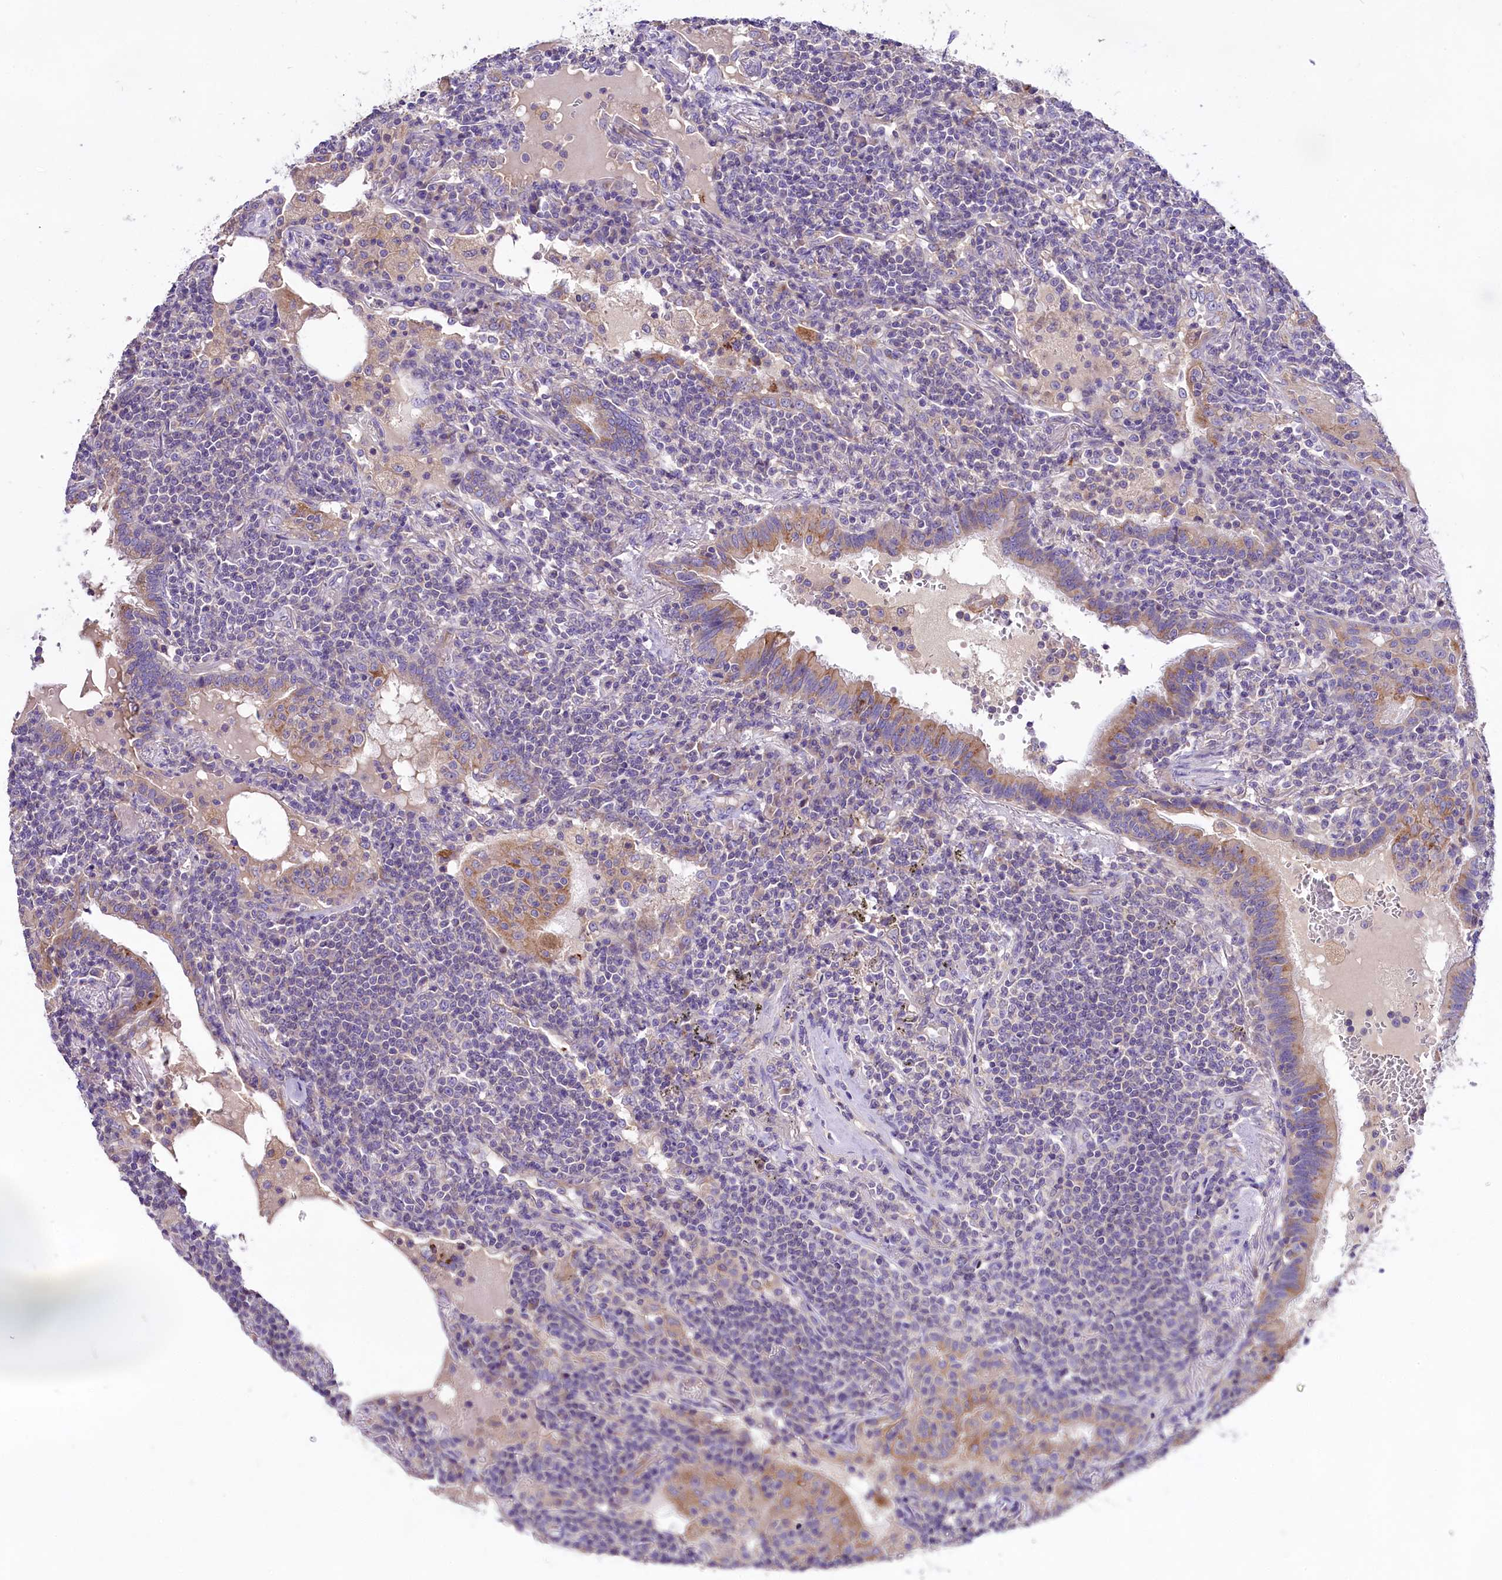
{"staining": {"intensity": "negative", "quantity": "none", "location": "none"}, "tissue": "lymphoma", "cell_type": "Tumor cells", "image_type": "cancer", "snomed": [{"axis": "morphology", "description": "Malignant lymphoma, non-Hodgkin's type, Low grade"}, {"axis": "topography", "description": "Lung"}], "caption": "Malignant lymphoma, non-Hodgkin's type (low-grade) was stained to show a protein in brown. There is no significant staining in tumor cells.", "gene": "PEMT", "patient": {"sex": "female", "age": 71}}